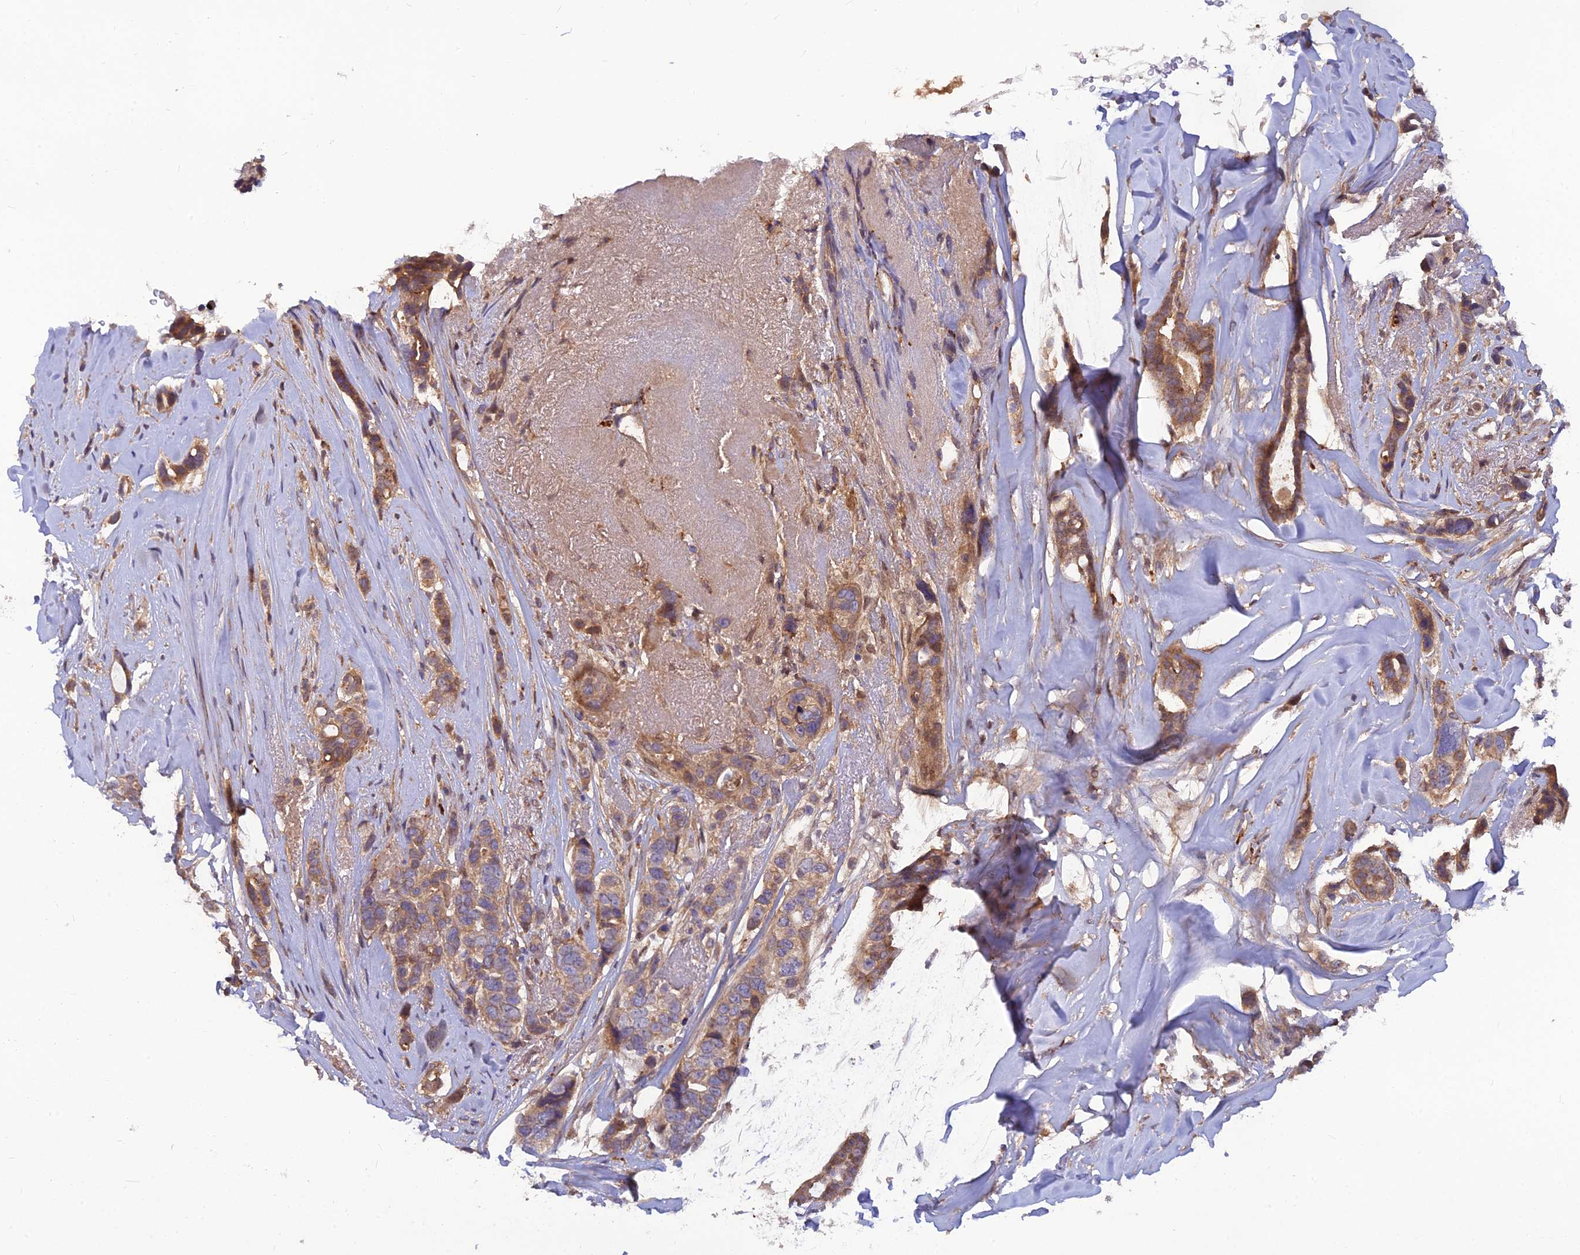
{"staining": {"intensity": "moderate", "quantity": ">75%", "location": "cytoplasmic/membranous"}, "tissue": "breast cancer", "cell_type": "Tumor cells", "image_type": "cancer", "snomed": [{"axis": "morphology", "description": "Lobular carcinoma"}, {"axis": "topography", "description": "Breast"}], "caption": "Tumor cells display medium levels of moderate cytoplasmic/membranous staining in about >75% of cells in breast lobular carcinoma.", "gene": "FAM151B", "patient": {"sex": "female", "age": 51}}